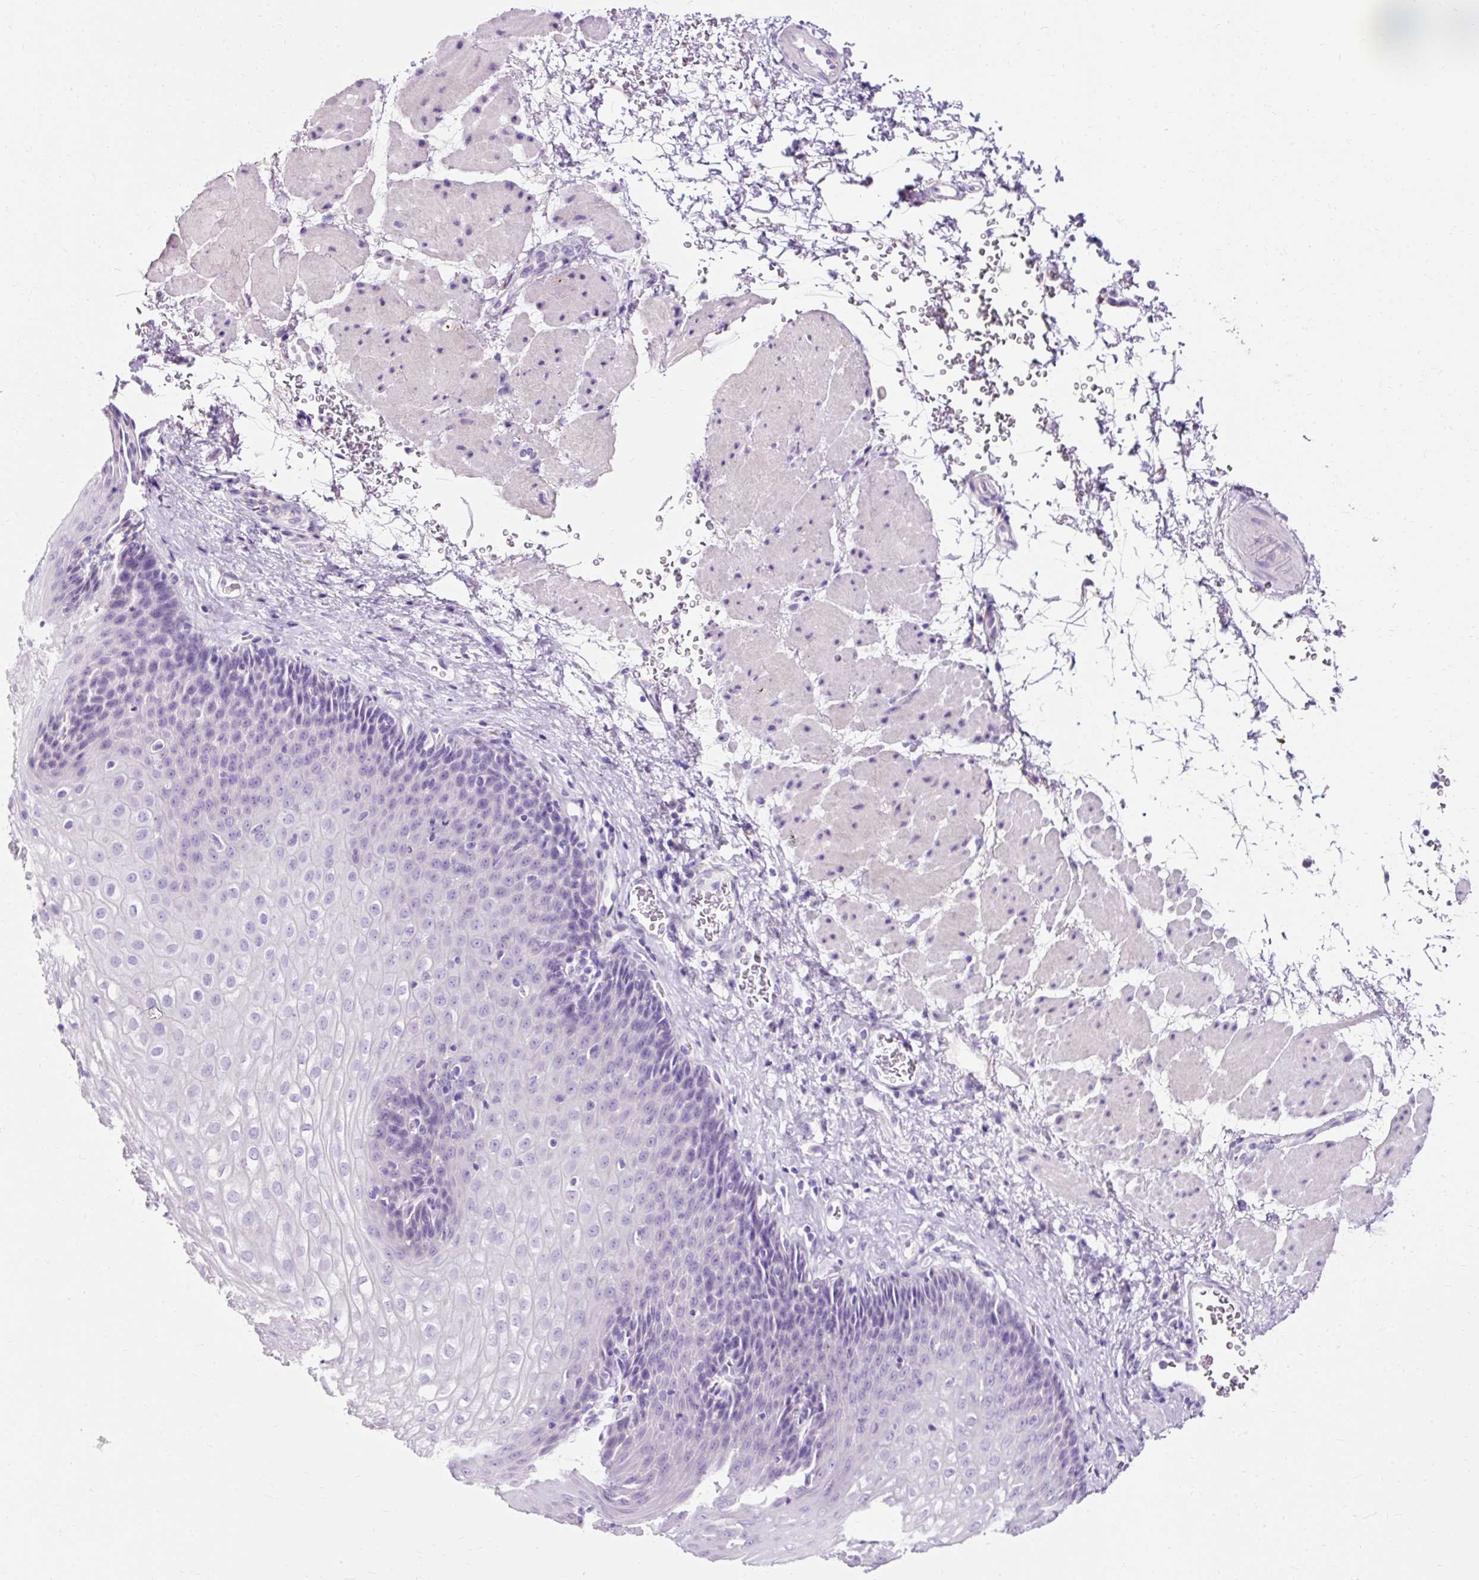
{"staining": {"intensity": "negative", "quantity": "none", "location": "none"}, "tissue": "esophagus", "cell_type": "Squamous epithelial cells", "image_type": "normal", "snomed": [{"axis": "morphology", "description": "Normal tissue, NOS"}, {"axis": "topography", "description": "Esophagus"}], "caption": "This photomicrograph is of normal esophagus stained with immunohistochemistry to label a protein in brown with the nuclei are counter-stained blue. There is no positivity in squamous epithelial cells.", "gene": "CLDN25", "patient": {"sex": "female", "age": 66}}